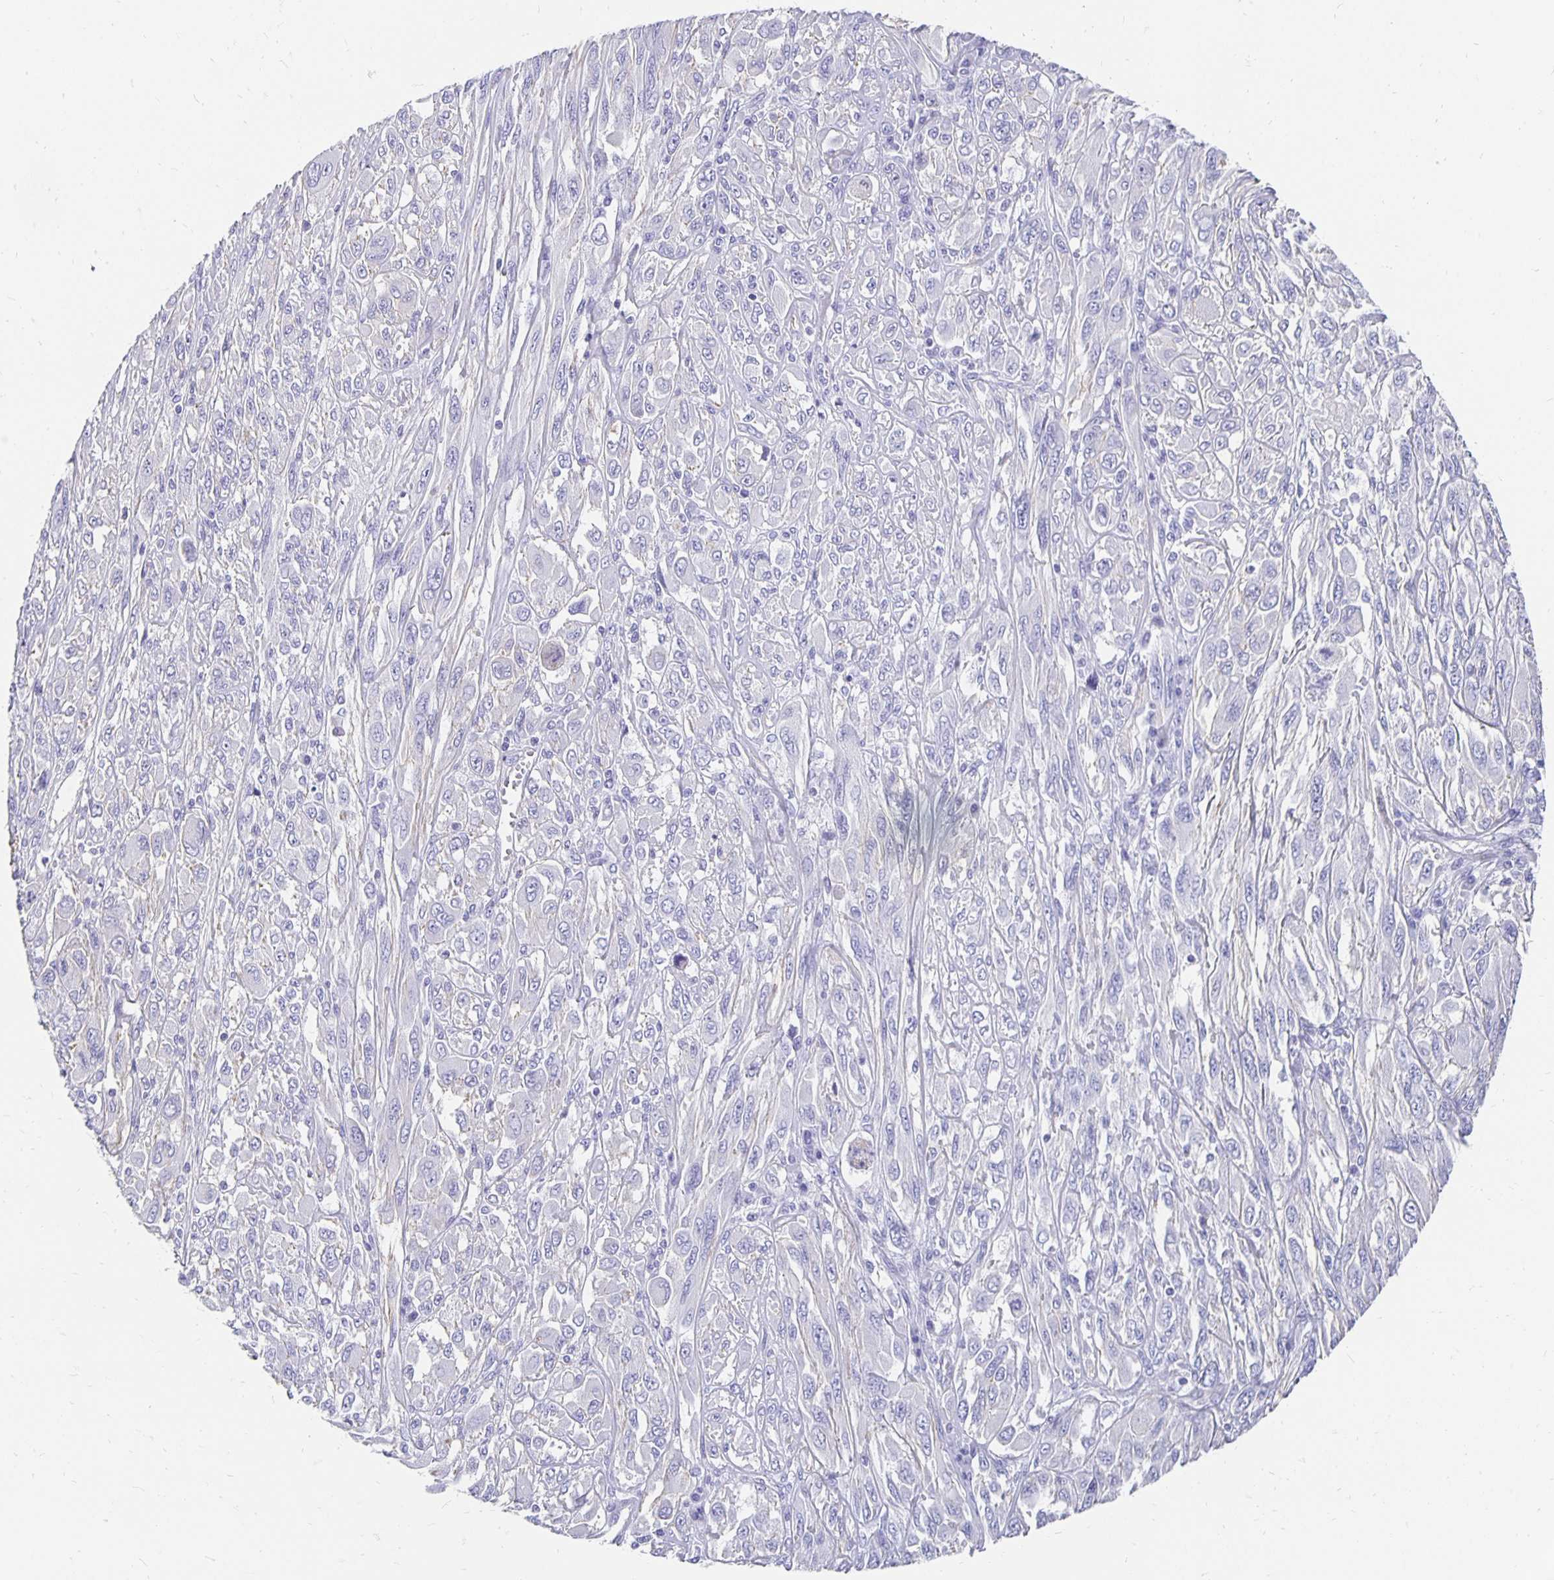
{"staining": {"intensity": "negative", "quantity": "none", "location": "none"}, "tissue": "melanoma", "cell_type": "Tumor cells", "image_type": "cancer", "snomed": [{"axis": "morphology", "description": "Malignant melanoma, NOS"}, {"axis": "topography", "description": "Skin"}], "caption": "Tumor cells show no significant expression in malignant melanoma.", "gene": "APOB", "patient": {"sex": "female", "age": 91}}